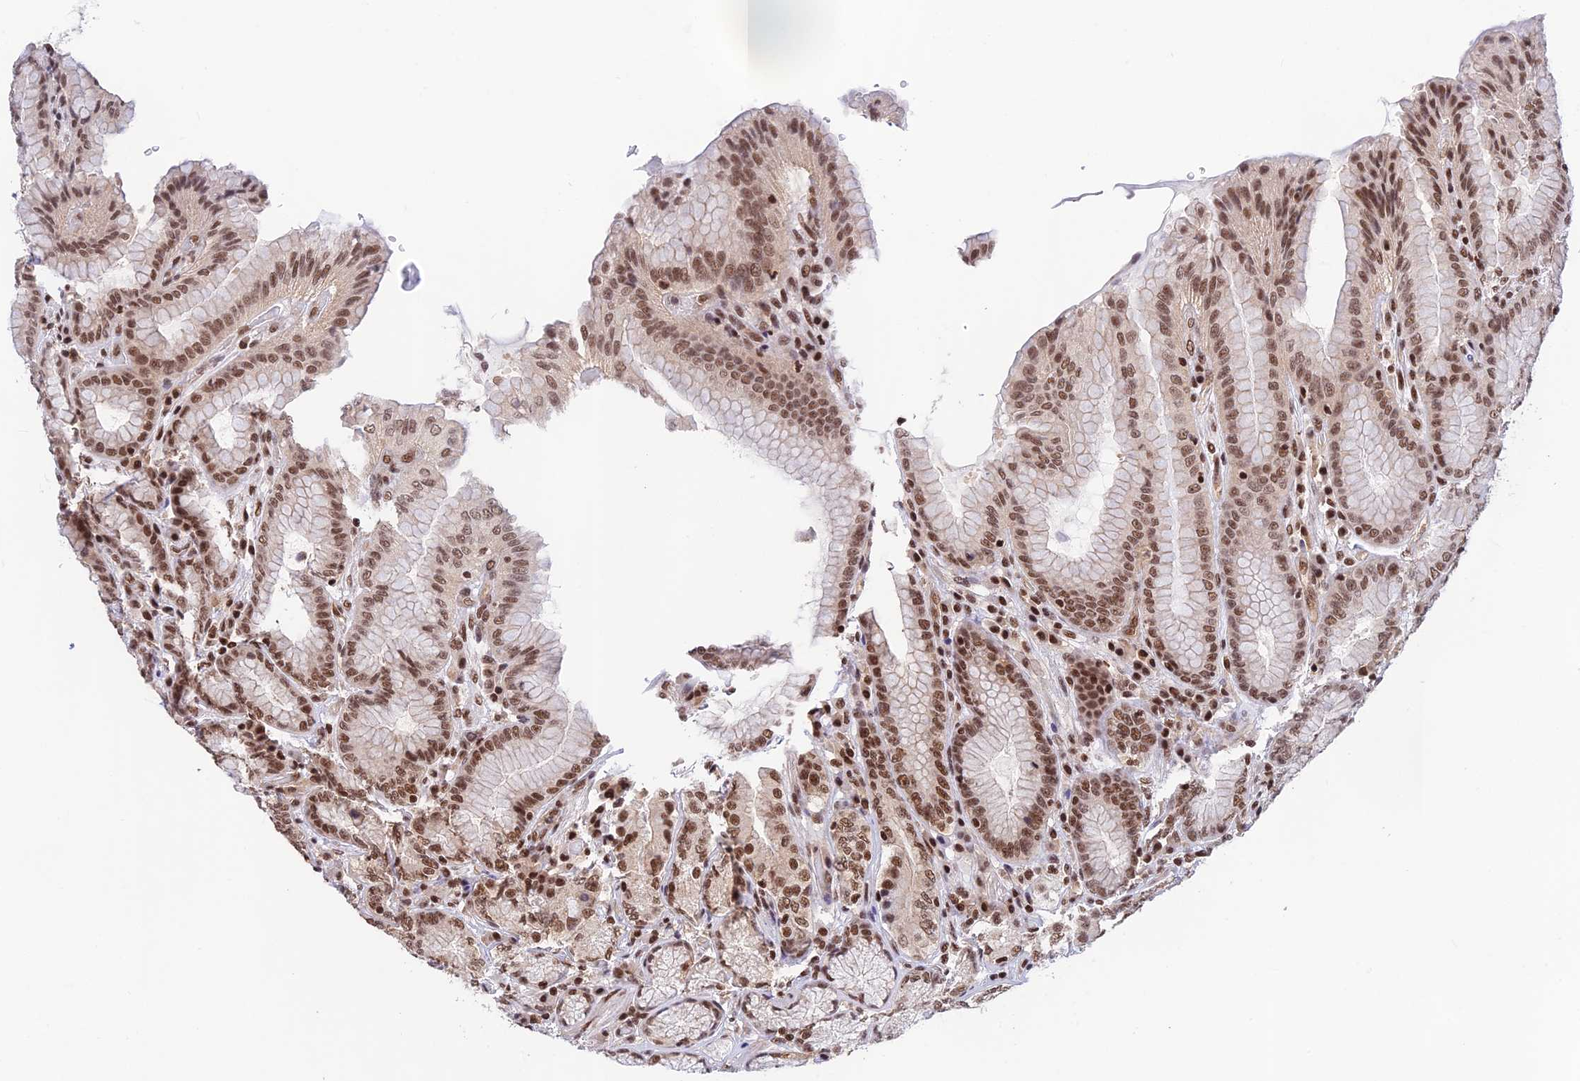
{"staining": {"intensity": "moderate", "quantity": ">75%", "location": "nuclear"}, "tissue": "stomach", "cell_type": "Glandular cells", "image_type": "normal", "snomed": [{"axis": "morphology", "description": "Normal tissue, NOS"}, {"axis": "topography", "description": "Stomach, upper"}, {"axis": "topography", "description": "Stomach, lower"}], "caption": "Glandular cells display medium levels of moderate nuclear expression in approximately >75% of cells in benign human stomach. (DAB (3,3'-diaminobenzidine) = brown stain, brightfield microscopy at high magnification).", "gene": "THAP11", "patient": {"sex": "female", "age": 76}}